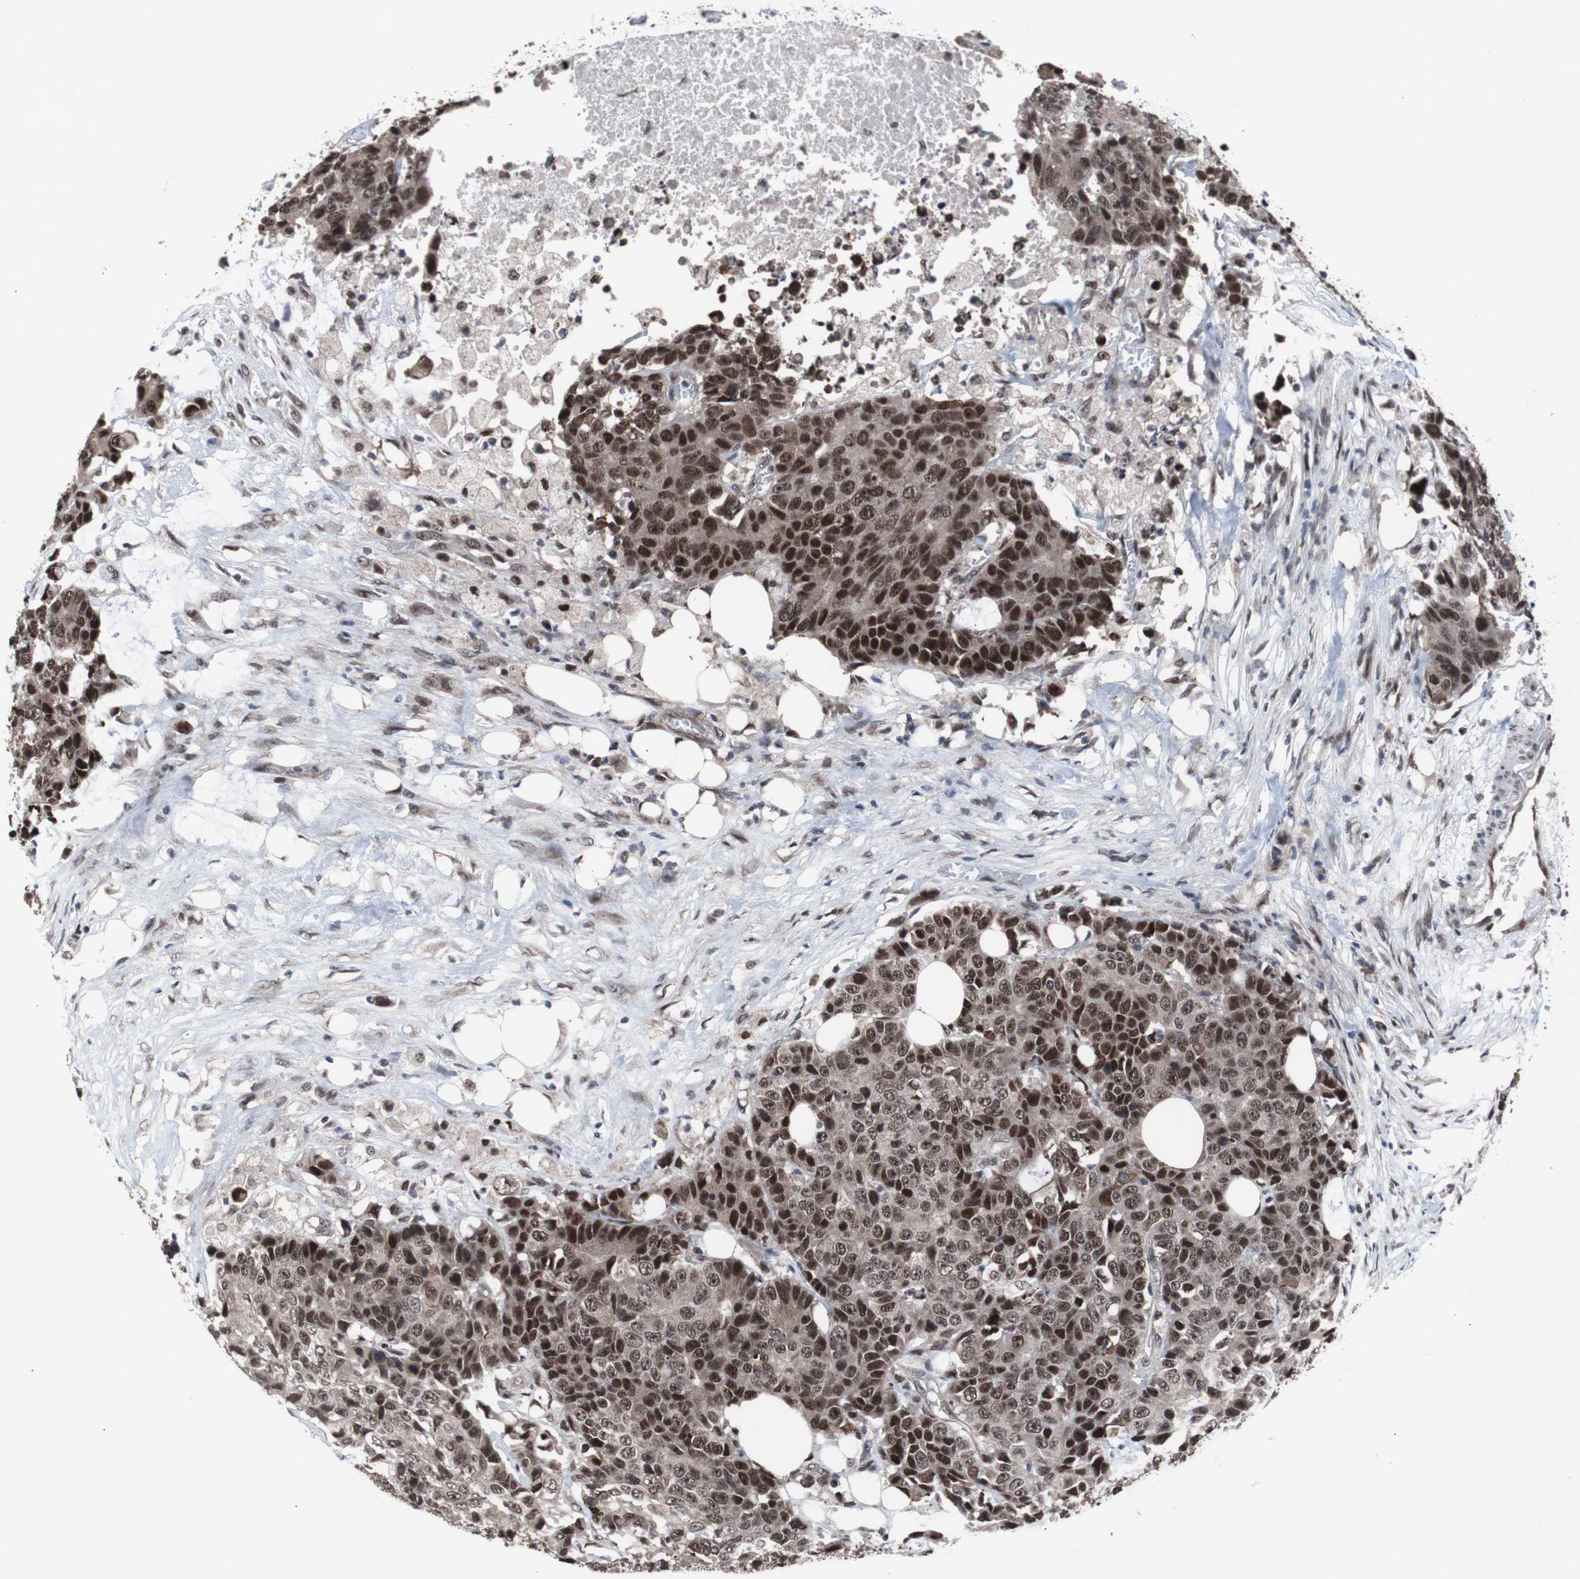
{"staining": {"intensity": "strong", "quantity": ">75%", "location": "cytoplasmic/membranous,nuclear"}, "tissue": "colorectal cancer", "cell_type": "Tumor cells", "image_type": "cancer", "snomed": [{"axis": "morphology", "description": "Adenocarcinoma, NOS"}, {"axis": "topography", "description": "Colon"}], "caption": "DAB (3,3'-diaminobenzidine) immunohistochemical staining of colorectal adenocarcinoma shows strong cytoplasmic/membranous and nuclear protein positivity in about >75% of tumor cells.", "gene": "GTF2F2", "patient": {"sex": "female", "age": 86}}